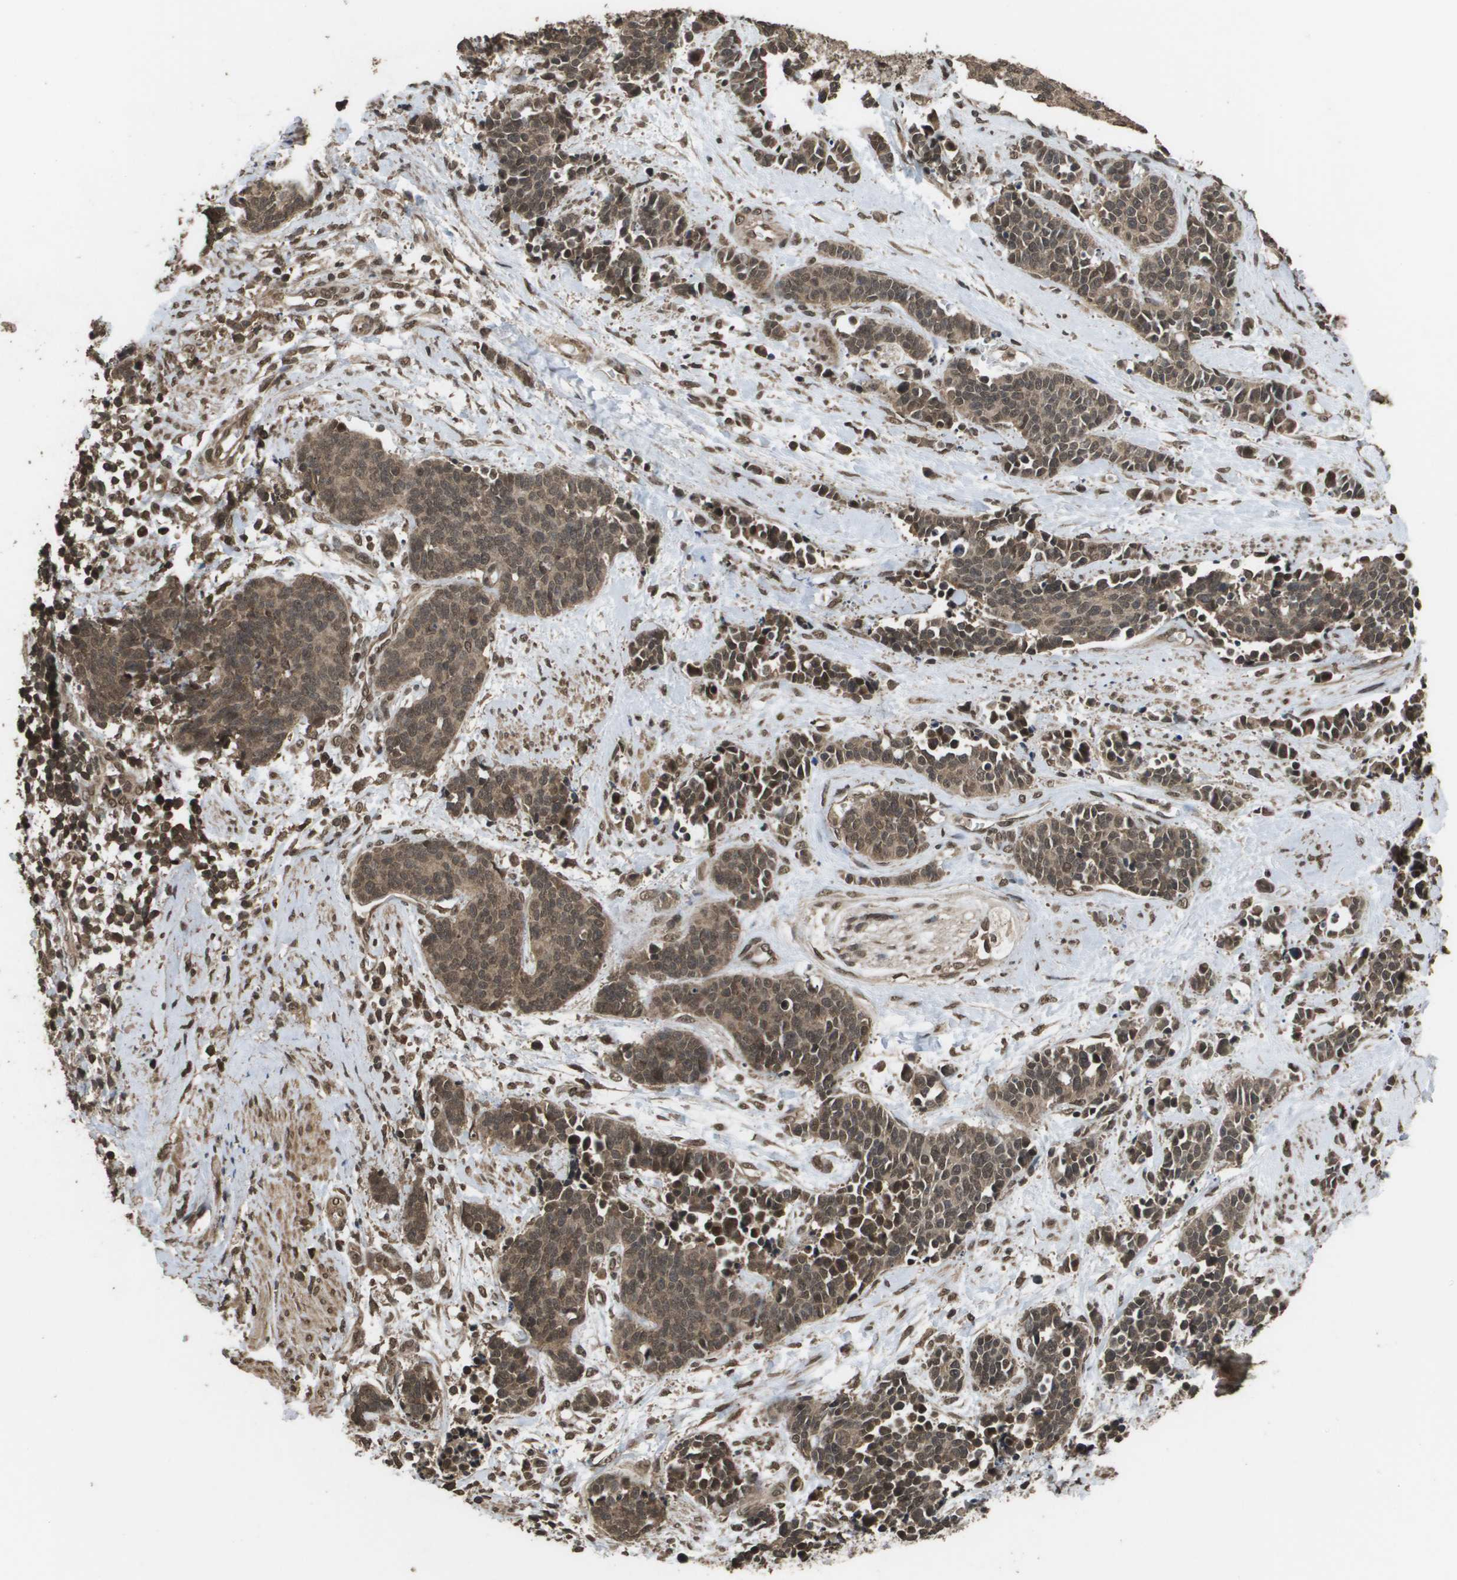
{"staining": {"intensity": "moderate", "quantity": ">75%", "location": "cytoplasmic/membranous,nuclear"}, "tissue": "cervical cancer", "cell_type": "Tumor cells", "image_type": "cancer", "snomed": [{"axis": "morphology", "description": "Squamous cell carcinoma, NOS"}, {"axis": "topography", "description": "Cervix"}], "caption": "IHC photomicrograph of neoplastic tissue: cervical squamous cell carcinoma stained using immunohistochemistry (IHC) reveals medium levels of moderate protein expression localized specifically in the cytoplasmic/membranous and nuclear of tumor cells, appearing as a cytoplasmic/membranous and nuclear brown color.", "gene": "AXIN2", "patient": {"sex": "female", "age": 35}}